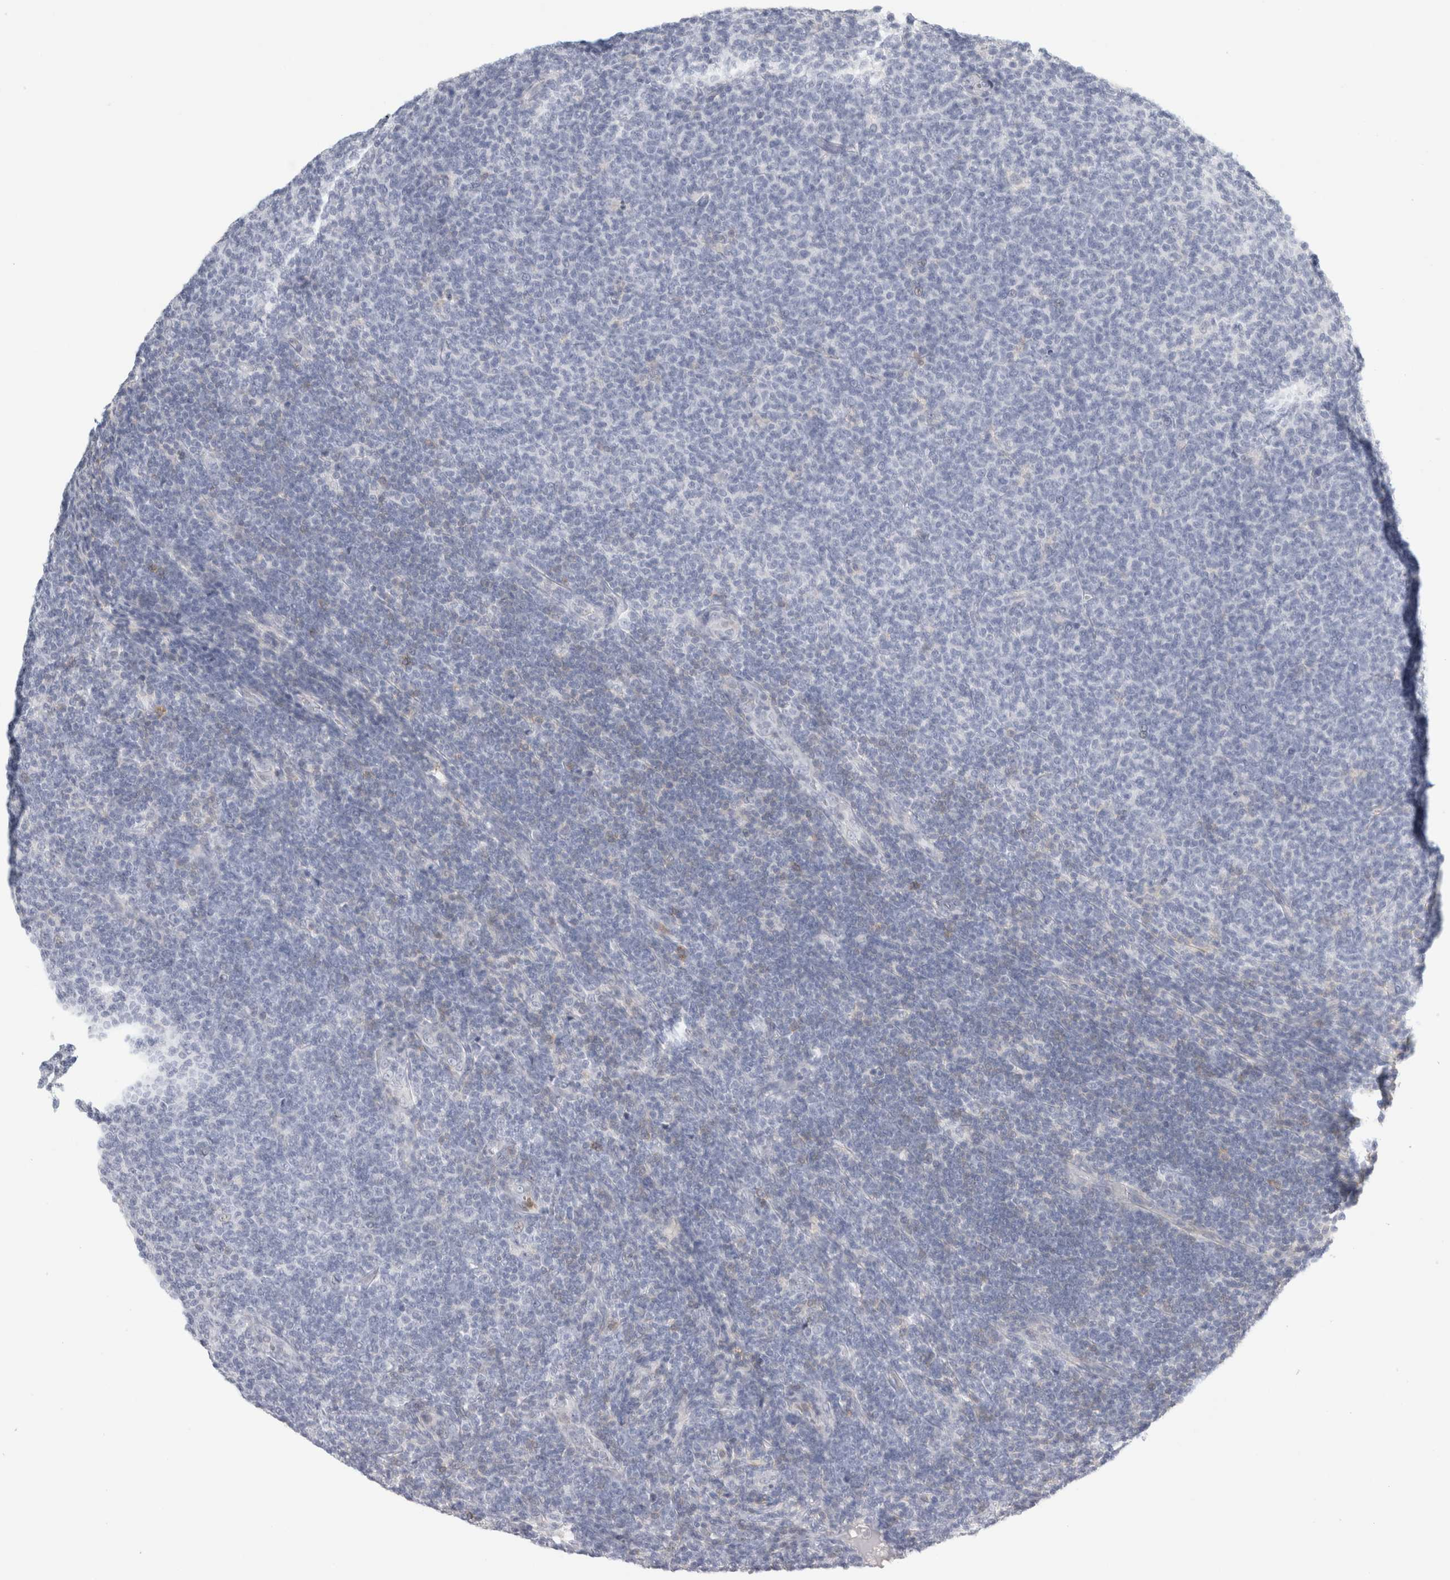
{"staining": {"intensity": "negative", "quantity": "none", "location": "none"}, "tissue": "lymphoma", "cell_type": "Tumor cells", "image_type": "cancer", "snomed": [{"axis": "morphology", "description": "Malignant lymphoma, non-Hodgkin's type, Low grade"}, {"axis": "topography", "description": "Lymph node"}], "caption": "IHC micrograph of neoplastic tissue: human low-grade malignant lymphoma, non-Hodgkin's type stained with DAB (3,3'-diaminobenzidine) exhibits no significant protein positivity in tumor cells. (Brightfield microscopy of DAB immunohistochemistry (IHC) at high magnification).", "gene": "P2RY2", "patient": {"sex": "male", "age": 66}}